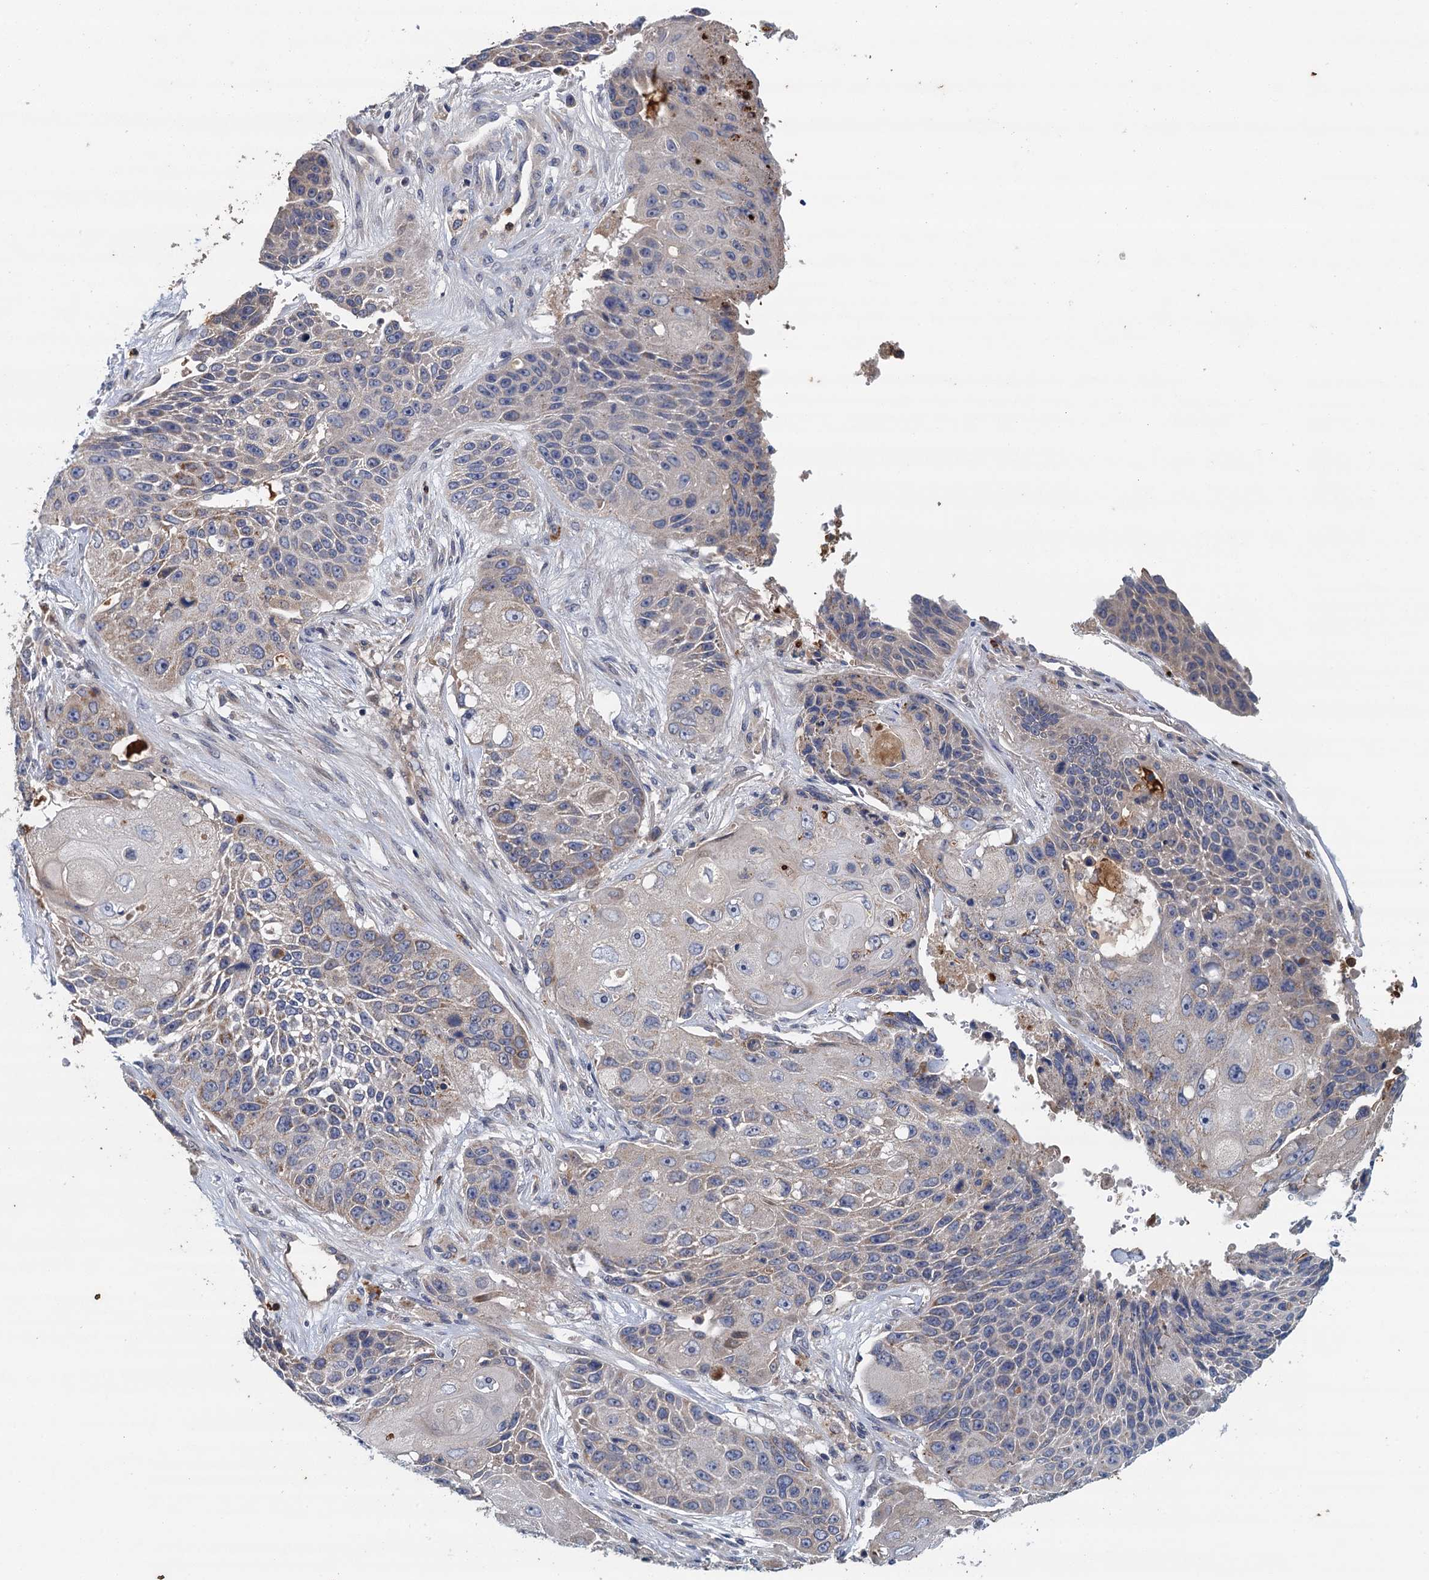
{"staining": {"intensity": "weak", "quantity": "<25%", "location": "cytoplasmic/membranous"}, "tissue": "lung cancer", "cell_type": "Tumor cells", "image_type": "cancer", "snomed": [{"axis": "morphology", "description": "Squamous cell carcinoma, NOS"}, {"axis": "topography", "description": "Lung"}], "caption": "DAB immunohistochemical staining of human squamous cell carcinoma (lung) demonstrates no significant staining in tumor cells.", "gene": "TPCN1", "patient": {"sex": "male", "age": 61}}